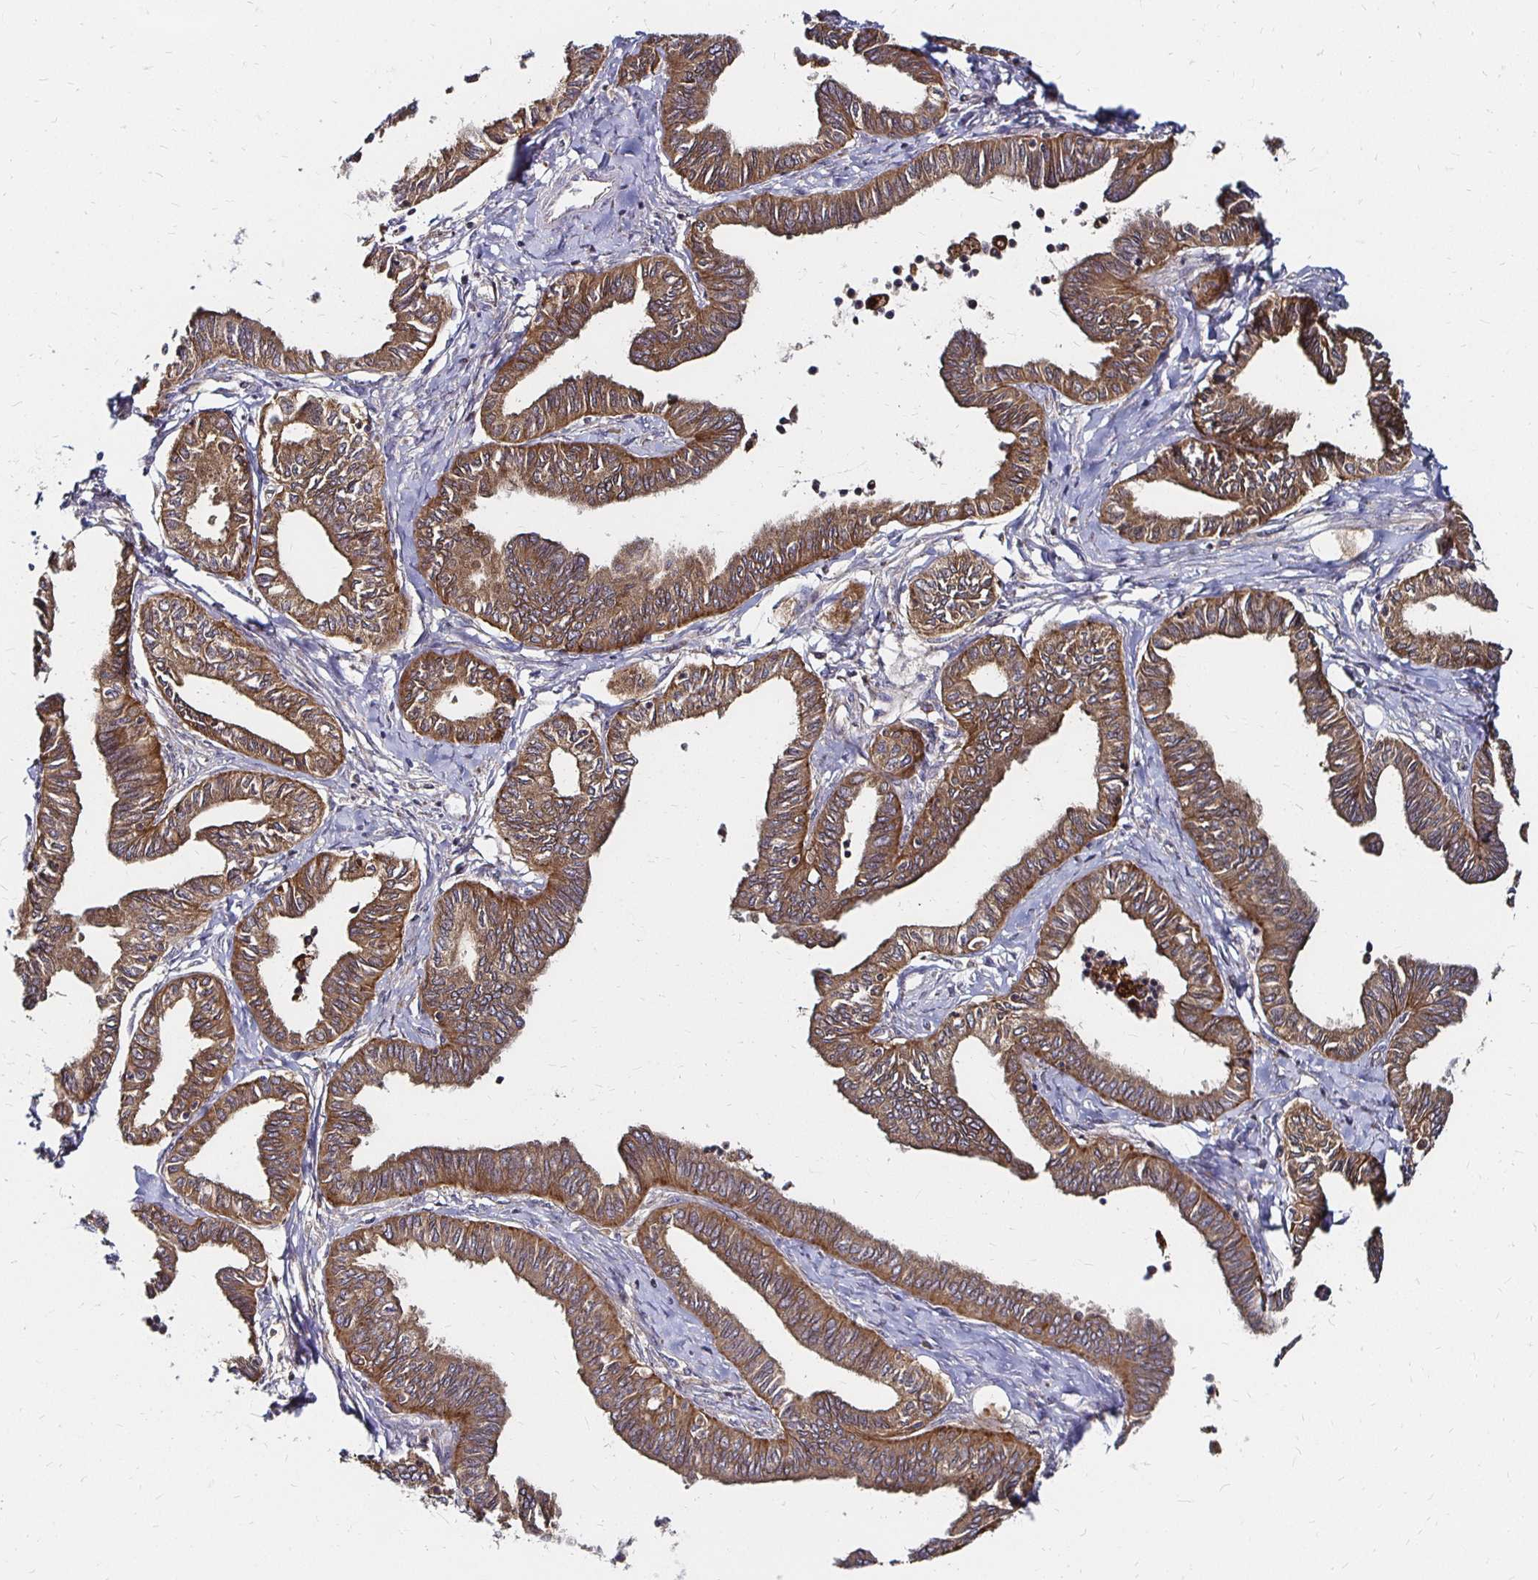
{"staining": {"intensity": "moderate", "quantity": ">75%", "location": "cytoplasmic/membranous"}, "tissue": "ovarian cancer", "cell_type": "Tumor cells", "image_type": "cancer", "snomed": [{"axis": "morphology", "description": "Carcinoma, endometroid"}, {"axis": "topography", "description": "Ovary"}], "caption": "The photomicrograph exhibits staining of ovarian endometroid carcinoma, revealing moderate cytoplasmic/membranous protein expression (brown color) within tumor cells.", "gene": "NCSTN", "patient": {"sex": "female", "age": 70}}